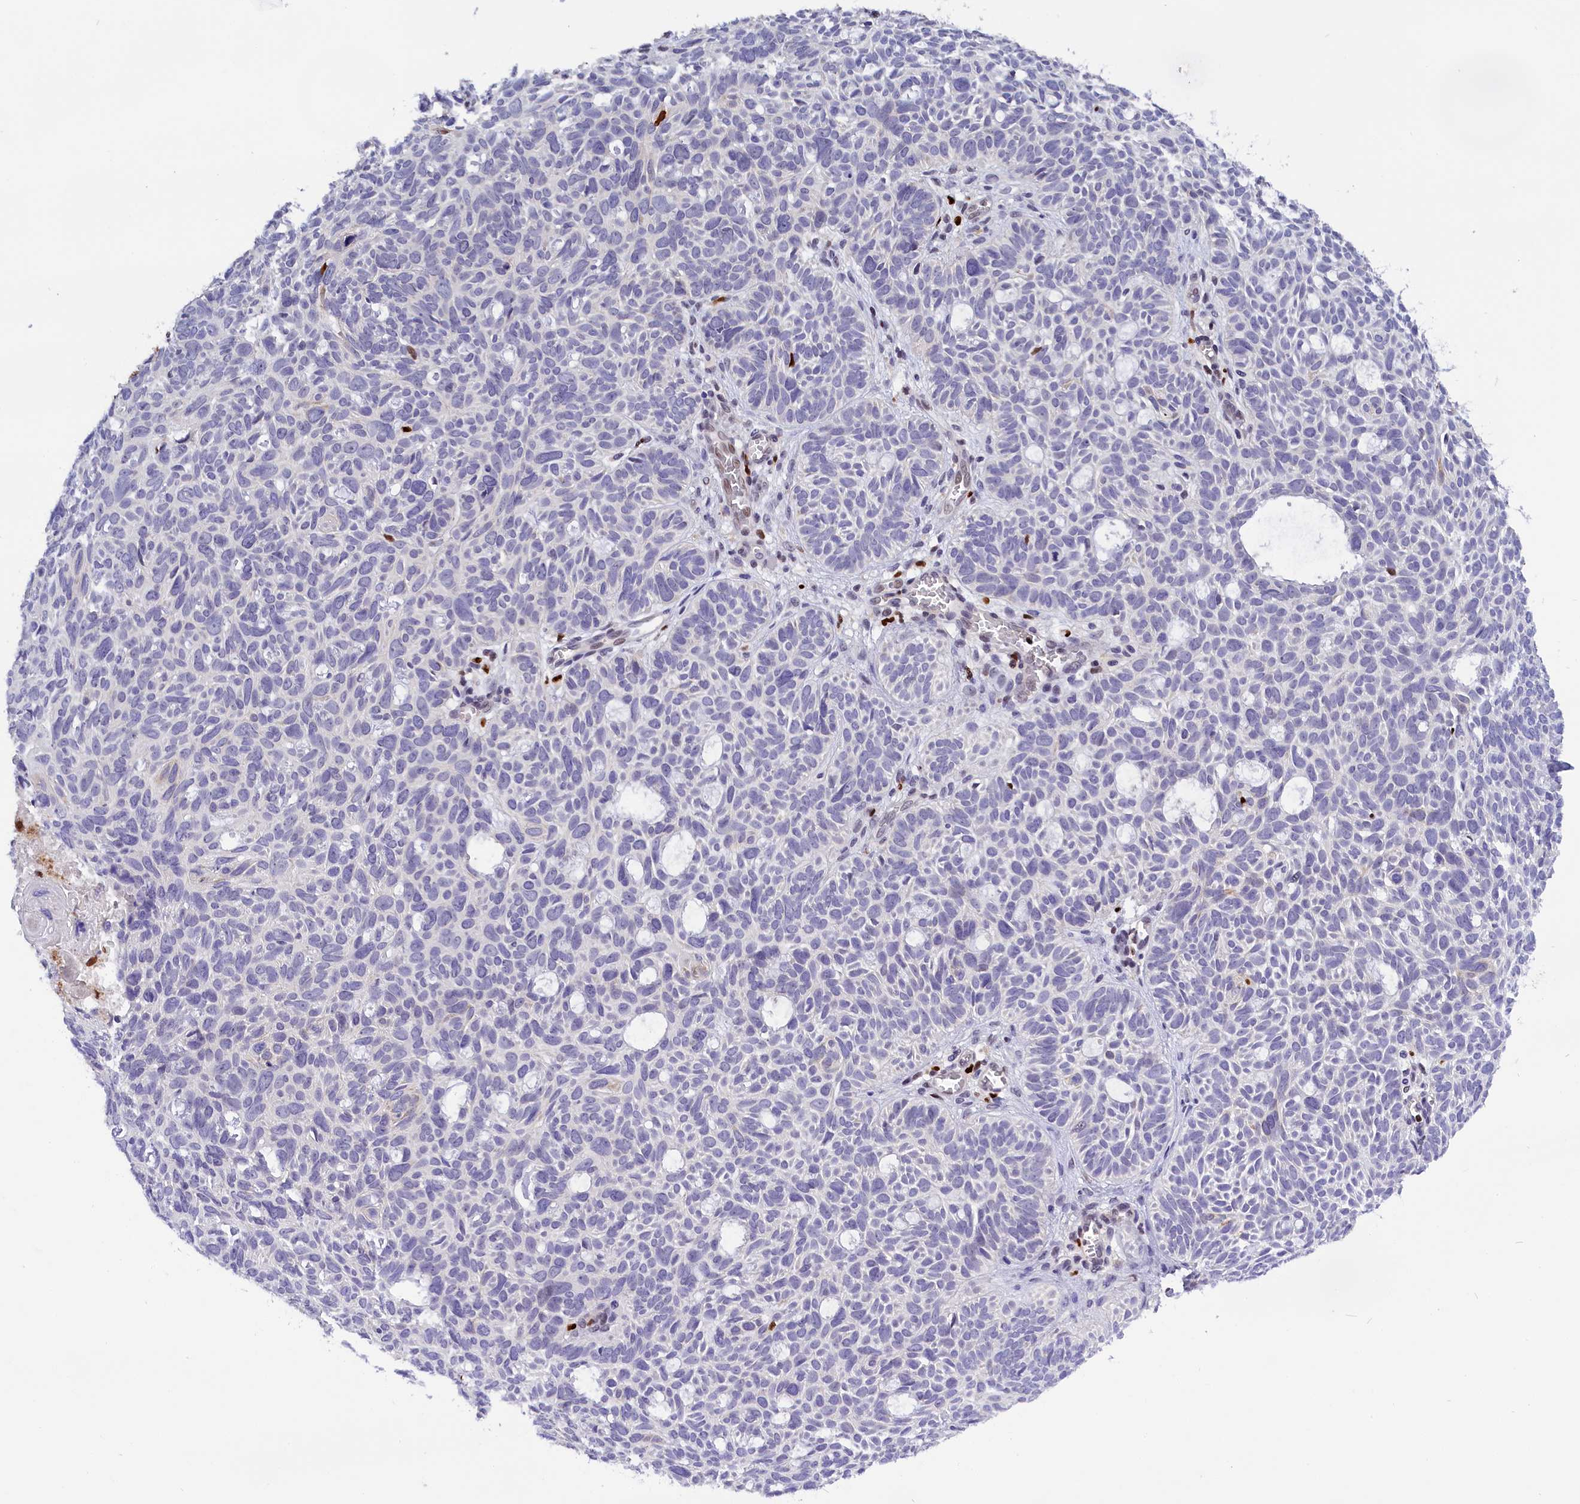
{"staining": {"intensity": "negative", "quantity": "none", "location": "none"}, "tissue": "skin cancer", "cell_type": "Tumor cells", "image_type": "cancer", "snomed": [{"axis": "morphology", "description": "Basal cell carcinoma"}, {"axis": "topography", "description": "Skin"}], "caption": "The immunohistochemistry image has no significant expression in tumor cells of skin cancer (basal cell carcinoma) tissue.", "gene": "BTBD9", "patient": {"sex": "male", "age": 69}}